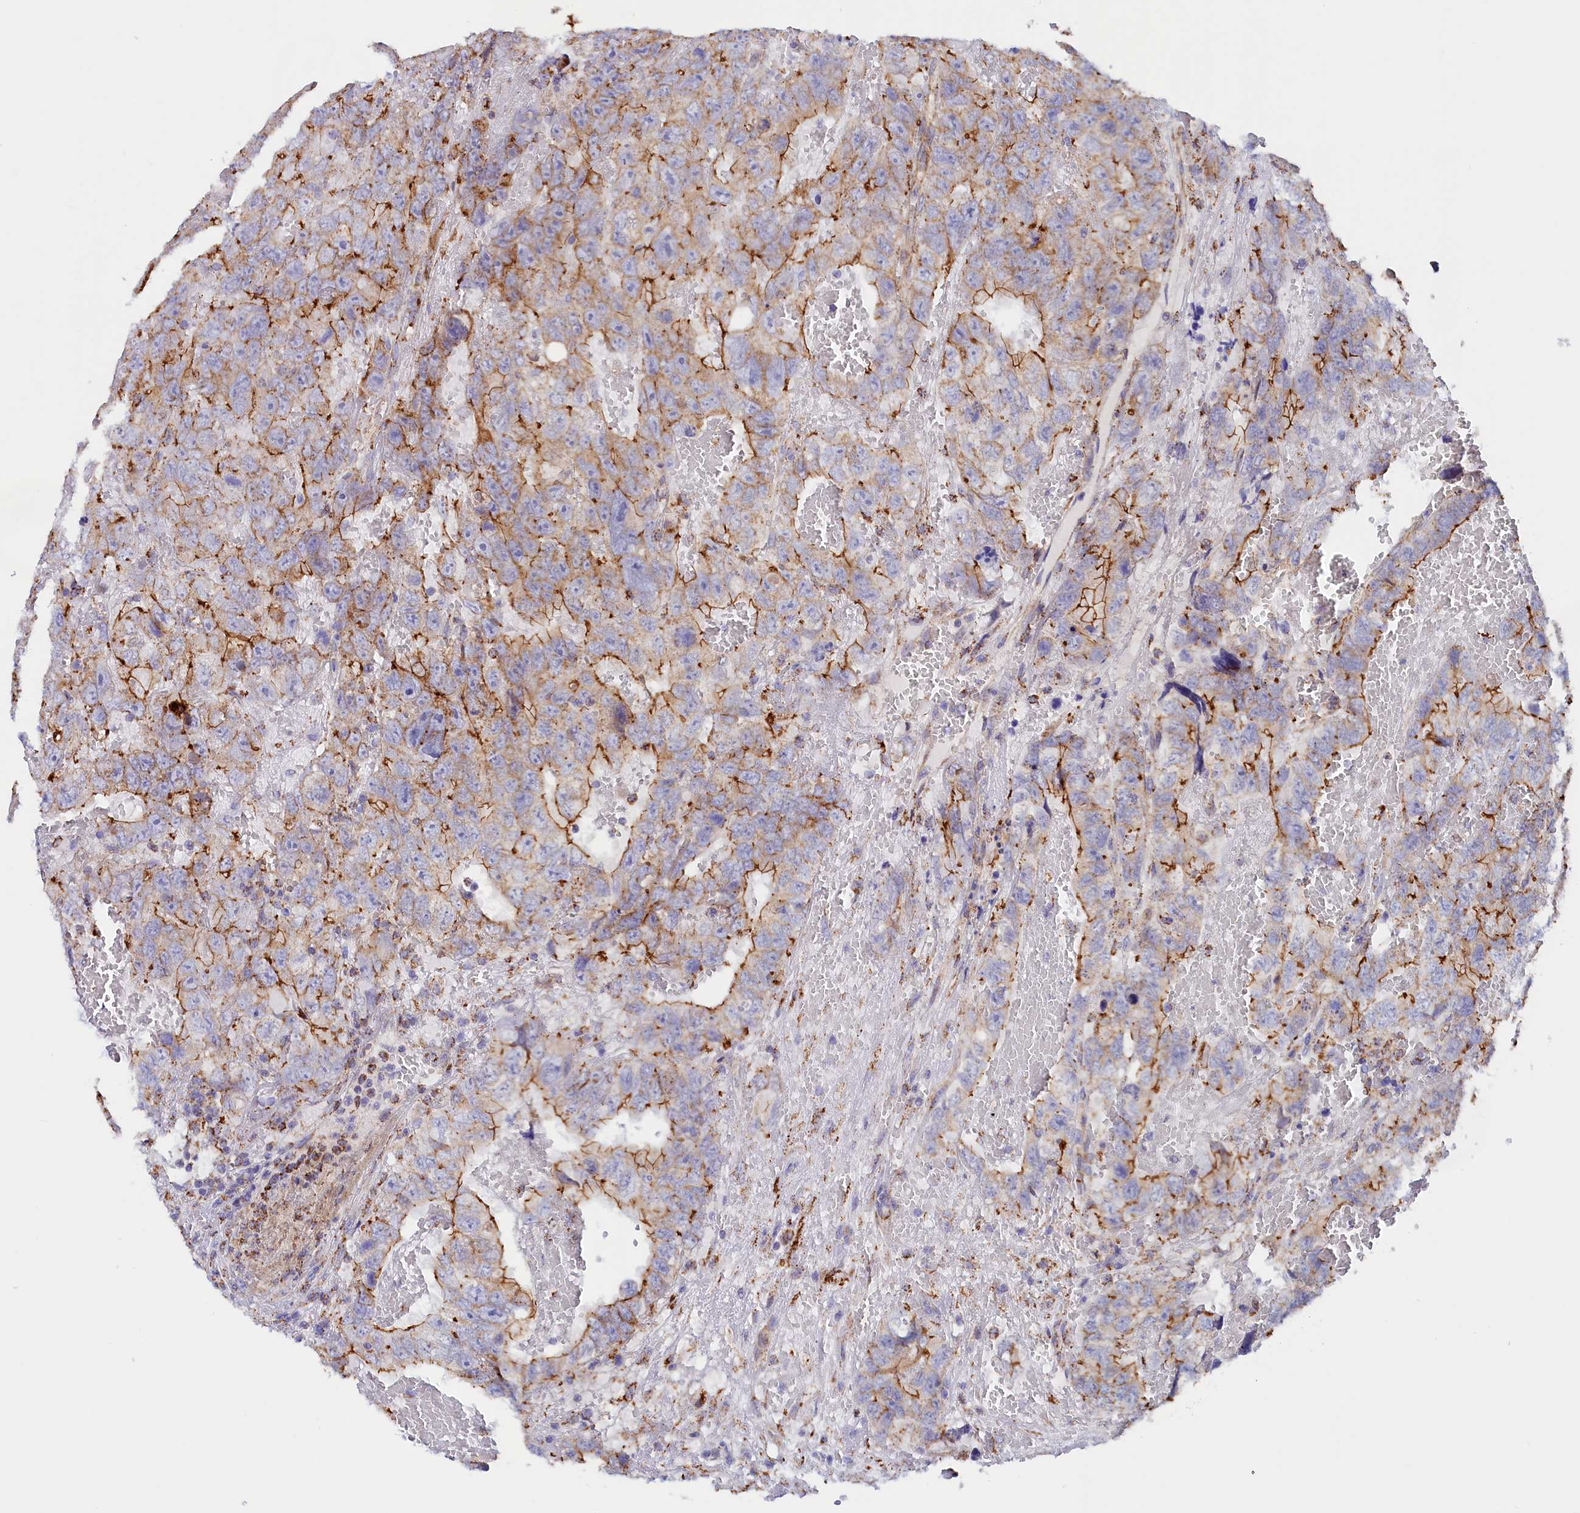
{"staining": {"intensity": "moderate", "quantity": "25%-75%", "location": "cytoplasmic/membranous"}, "tissue": "testis cancer", "cell_type": "Tumor cells", "image_type": "cancer", "snomed": [{"axis": "morphology", "description": "Carcinoma, Embryonal, NOS"}, {"axis": "topography", "description": "Testis"}], "caption": "Immunohistochemistry photomicrograph of testis cancer stained for a protein (brown), which demonstrates medium levels of moderate cytoplasmic/membranous positivity in approximately 25%-75% of tumor cells.", "gene": "AKTIP", "patient": {"sex": "male", "age": 45}}